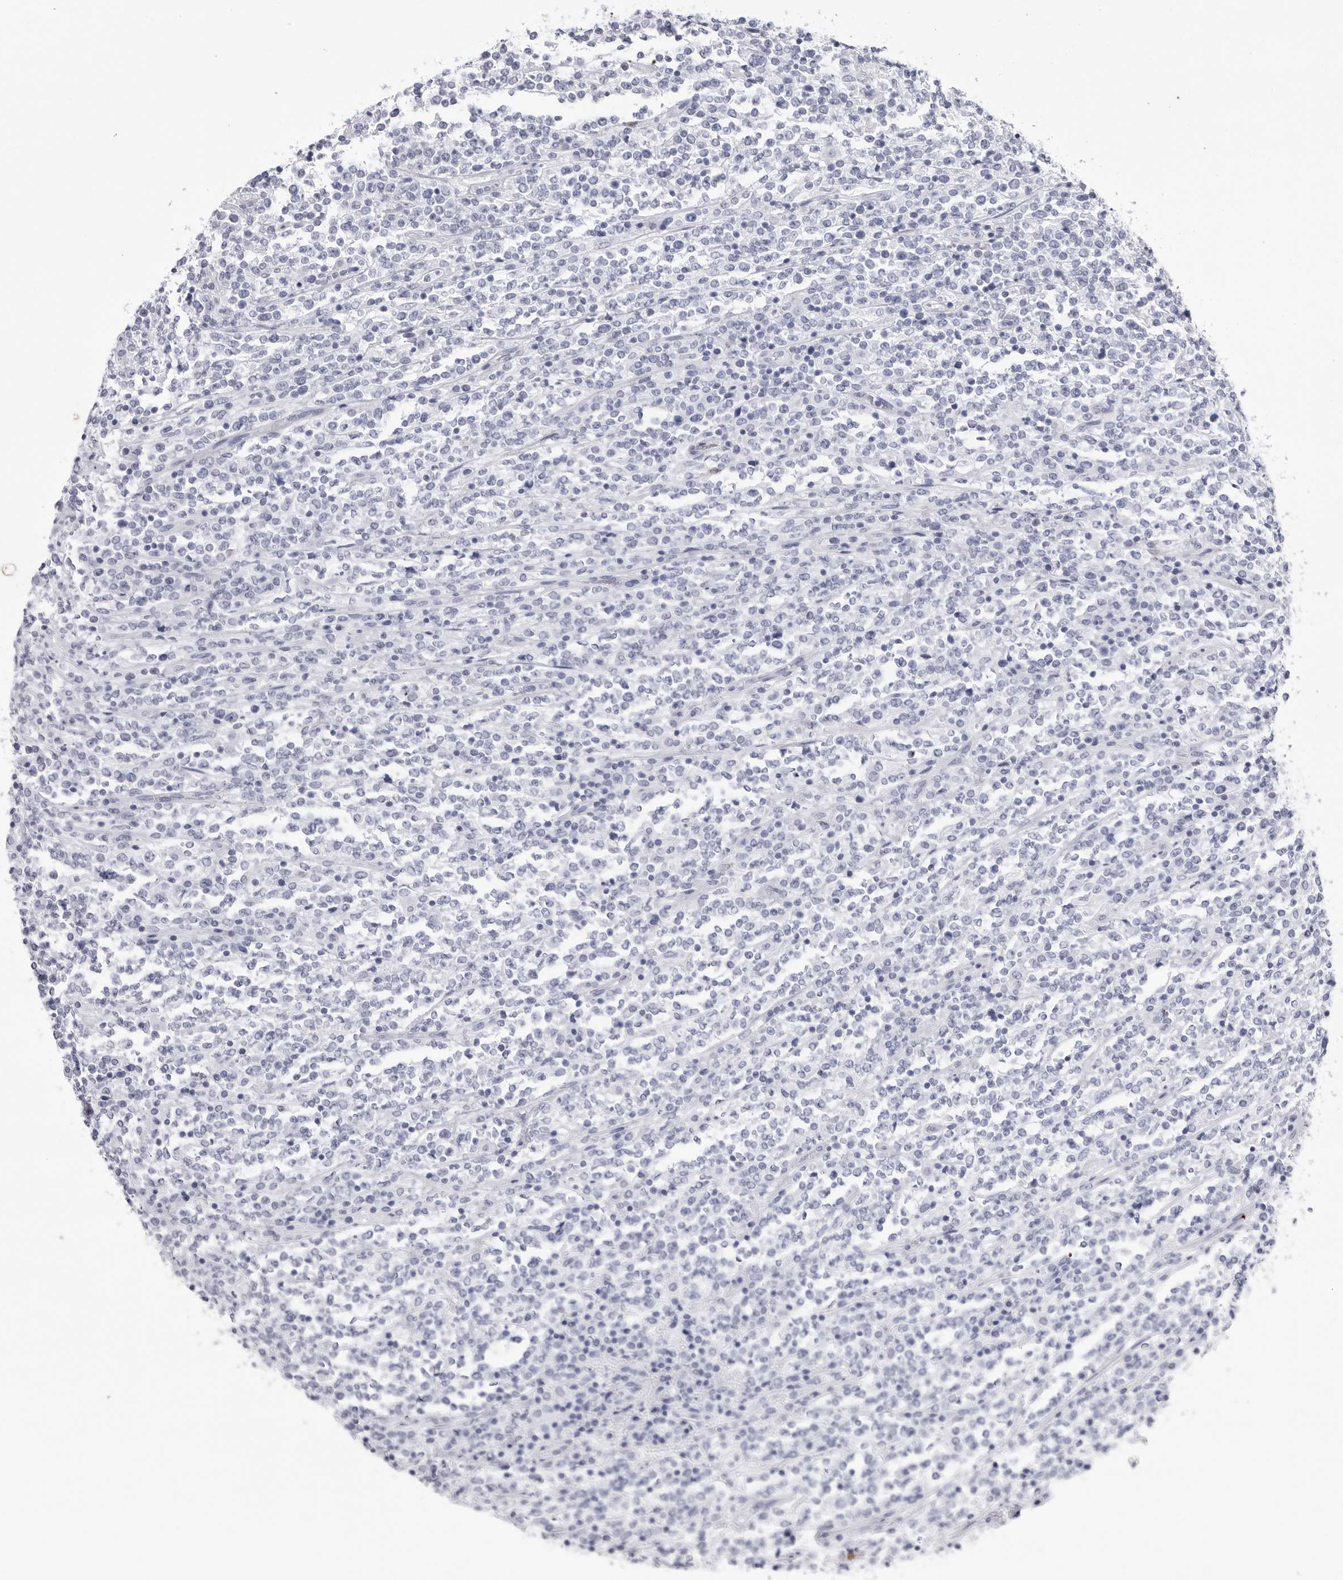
{"staining": {"intensity": "negative", "quantity": "none", "location": "none"}, "tissue": "lymphoma", "cell_type": "Tumor cells", "image_type": "cancer", "snomed": [{"axis": "morphology", "description": "Malignant lymphoma, non-Hodgkin's type, High grade"}, {"axis": "topography", "description": "Soft tissue"}], "caption": "Tumor cells show no significant protein staining in lymphoma.", "gene": "CST2", "patient": {"sex": "male", "age": 18}}